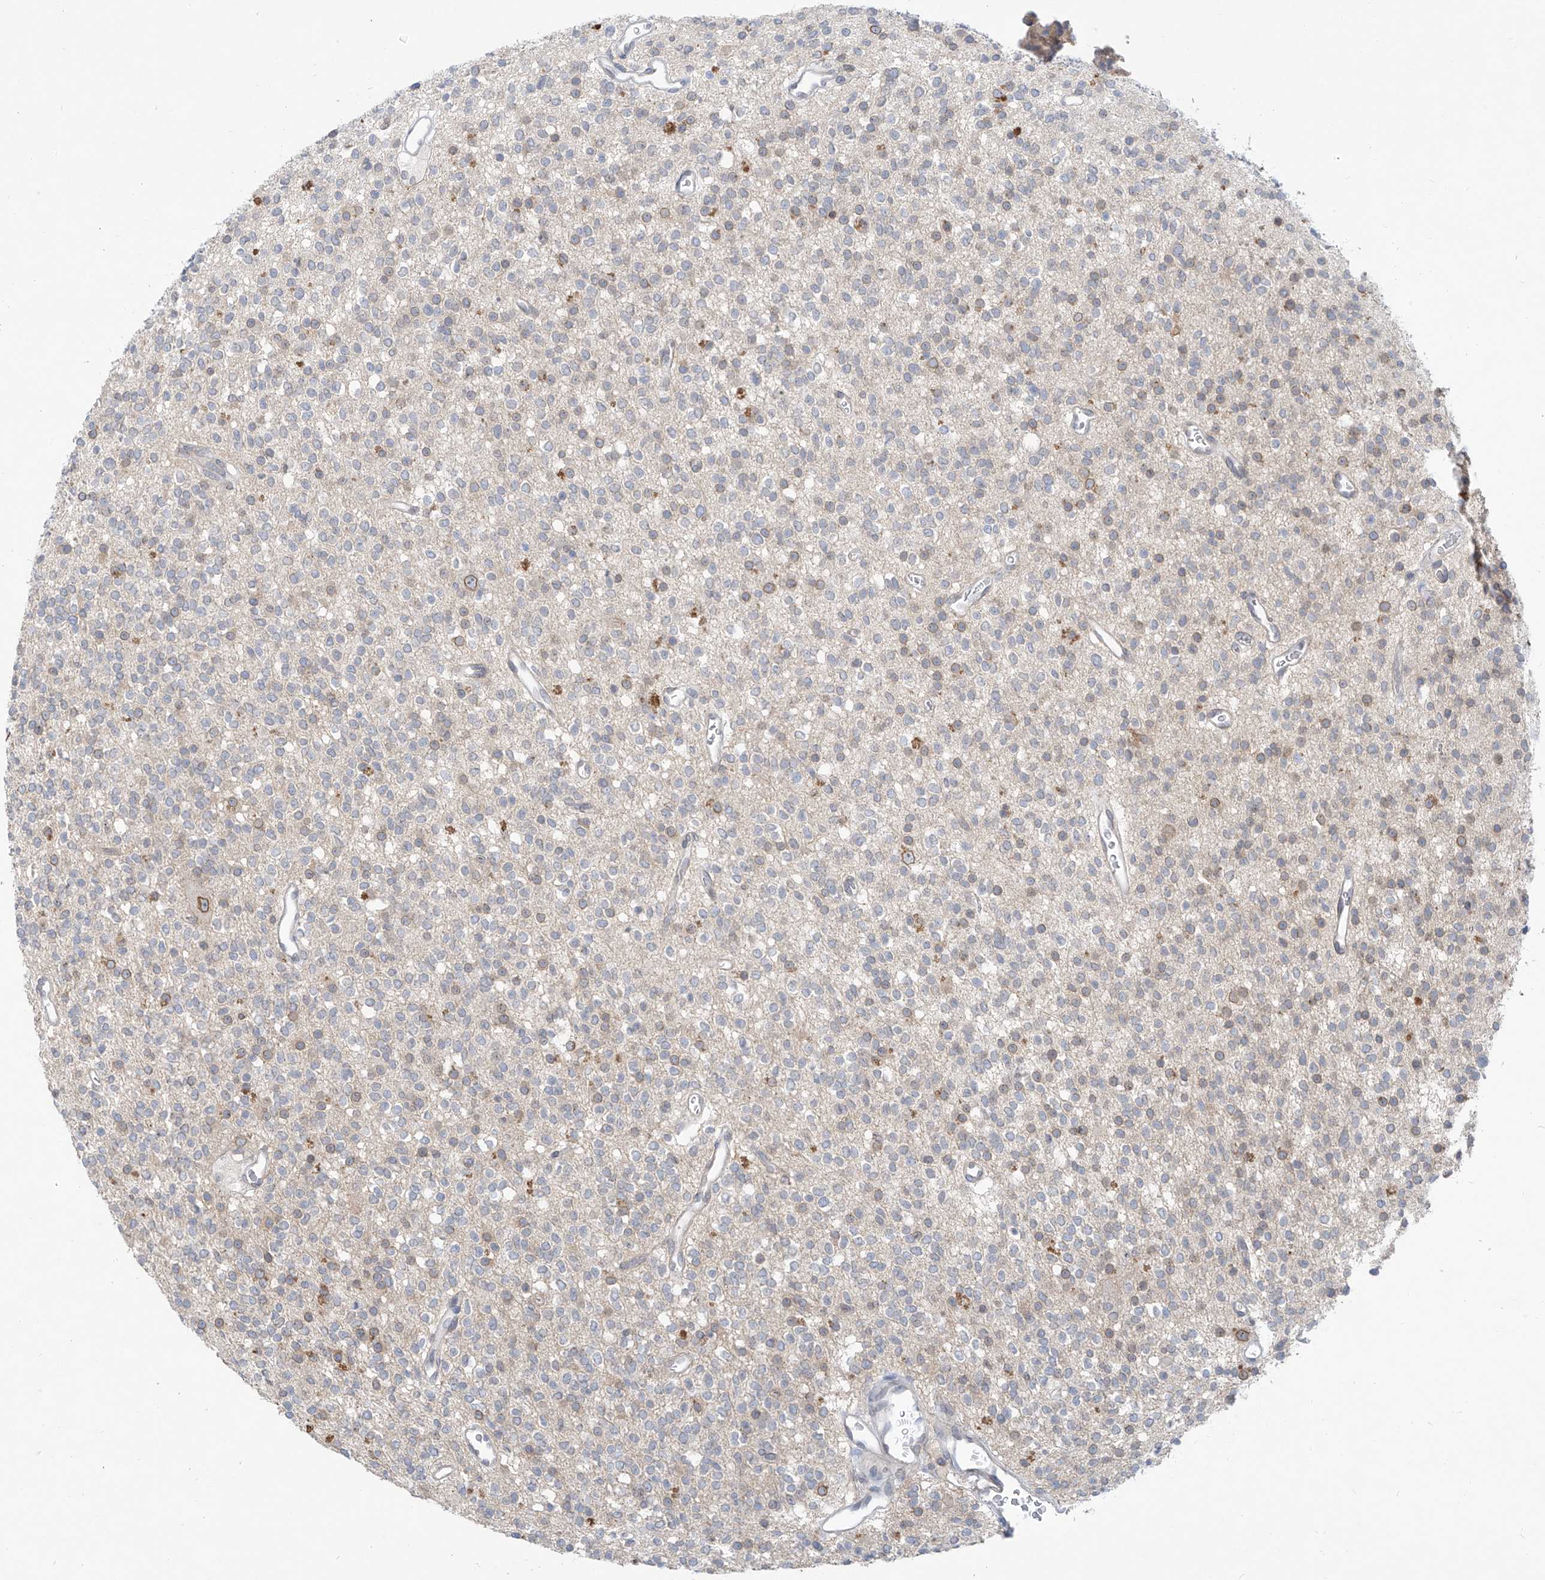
{"staining": {"intensity": "weak", "quantity": "25%-75%", "location": "cytoplasmic/membranous,nuclear"}, "tissue": "glioma", "cell_type": "Tumor cells", "image_type": "cancer", "snomed": [{"axis": "morphology", "description": "Glioma, malignant, High grade"}, {"axis": "topography", "description": "Brain"}], "caption": "Malignant glioma (high-grade) stained with a brown dye demonstrates weak cytoplasmic/membranous and nuclear positive staining in about 25%-75% of tumor cells.", "gene": "KRTAP25-1", "patient": {"sex": "male", "age": 34}}